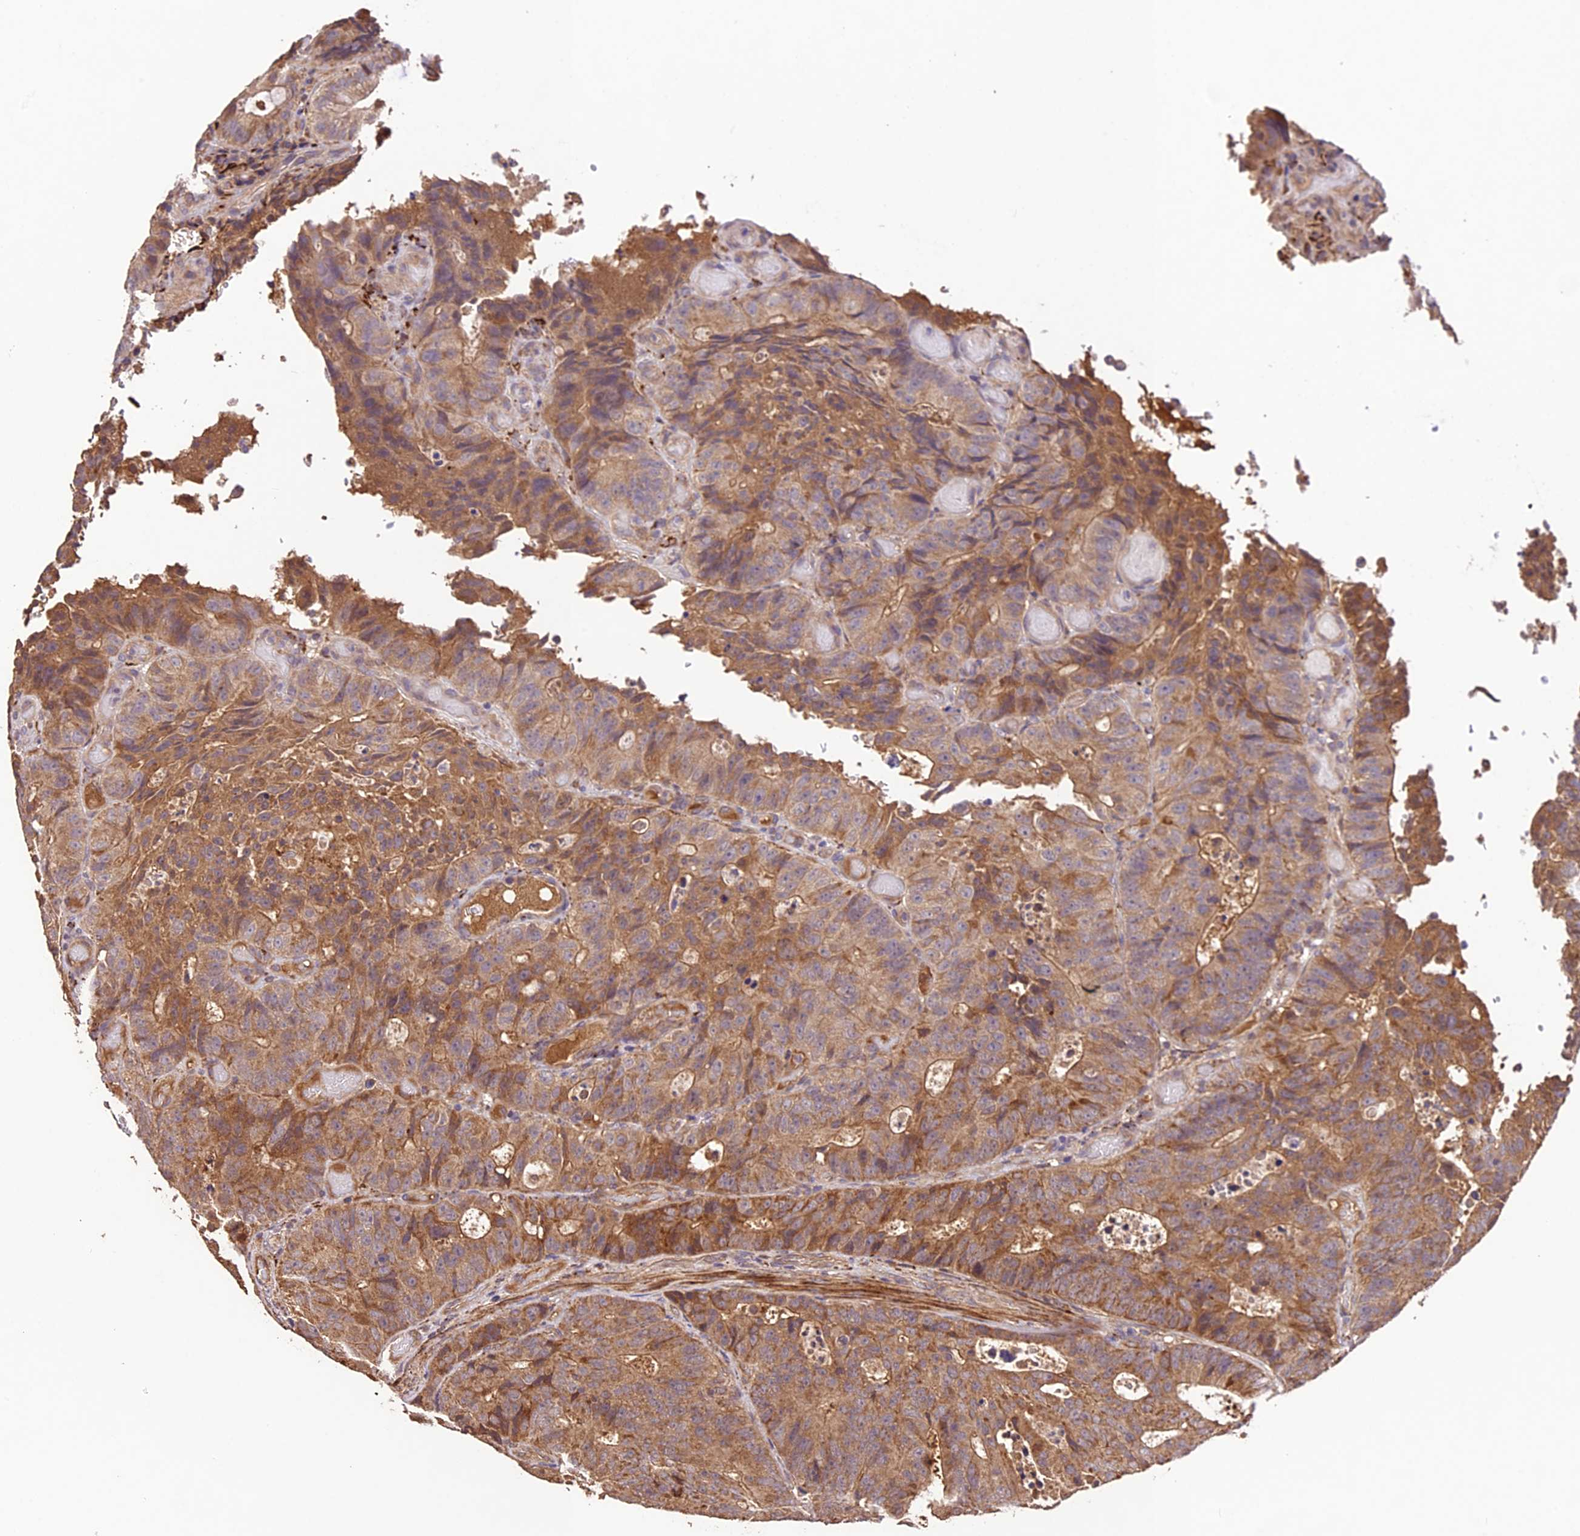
{"staining": {"intensity": "moderate", "quantity": ">75%", "location": "cytoplasmic/membranous"}, "tissue": "colorectal cancer", "cell_type": "Tumor cells", "image_type": "cancer", "snomed": [{"axis": "morphology", "description": "Adenocarcinoma, NOS"}, {"axis": "topography", "description": "Colon"}], "caption": "Moderate cytoplasmic/membranous staining is appreciated in about >75% of tumor cells in colorectal cancer.", "gene": "CRLF1", "patient": {"sex": "male", "age": 87}}